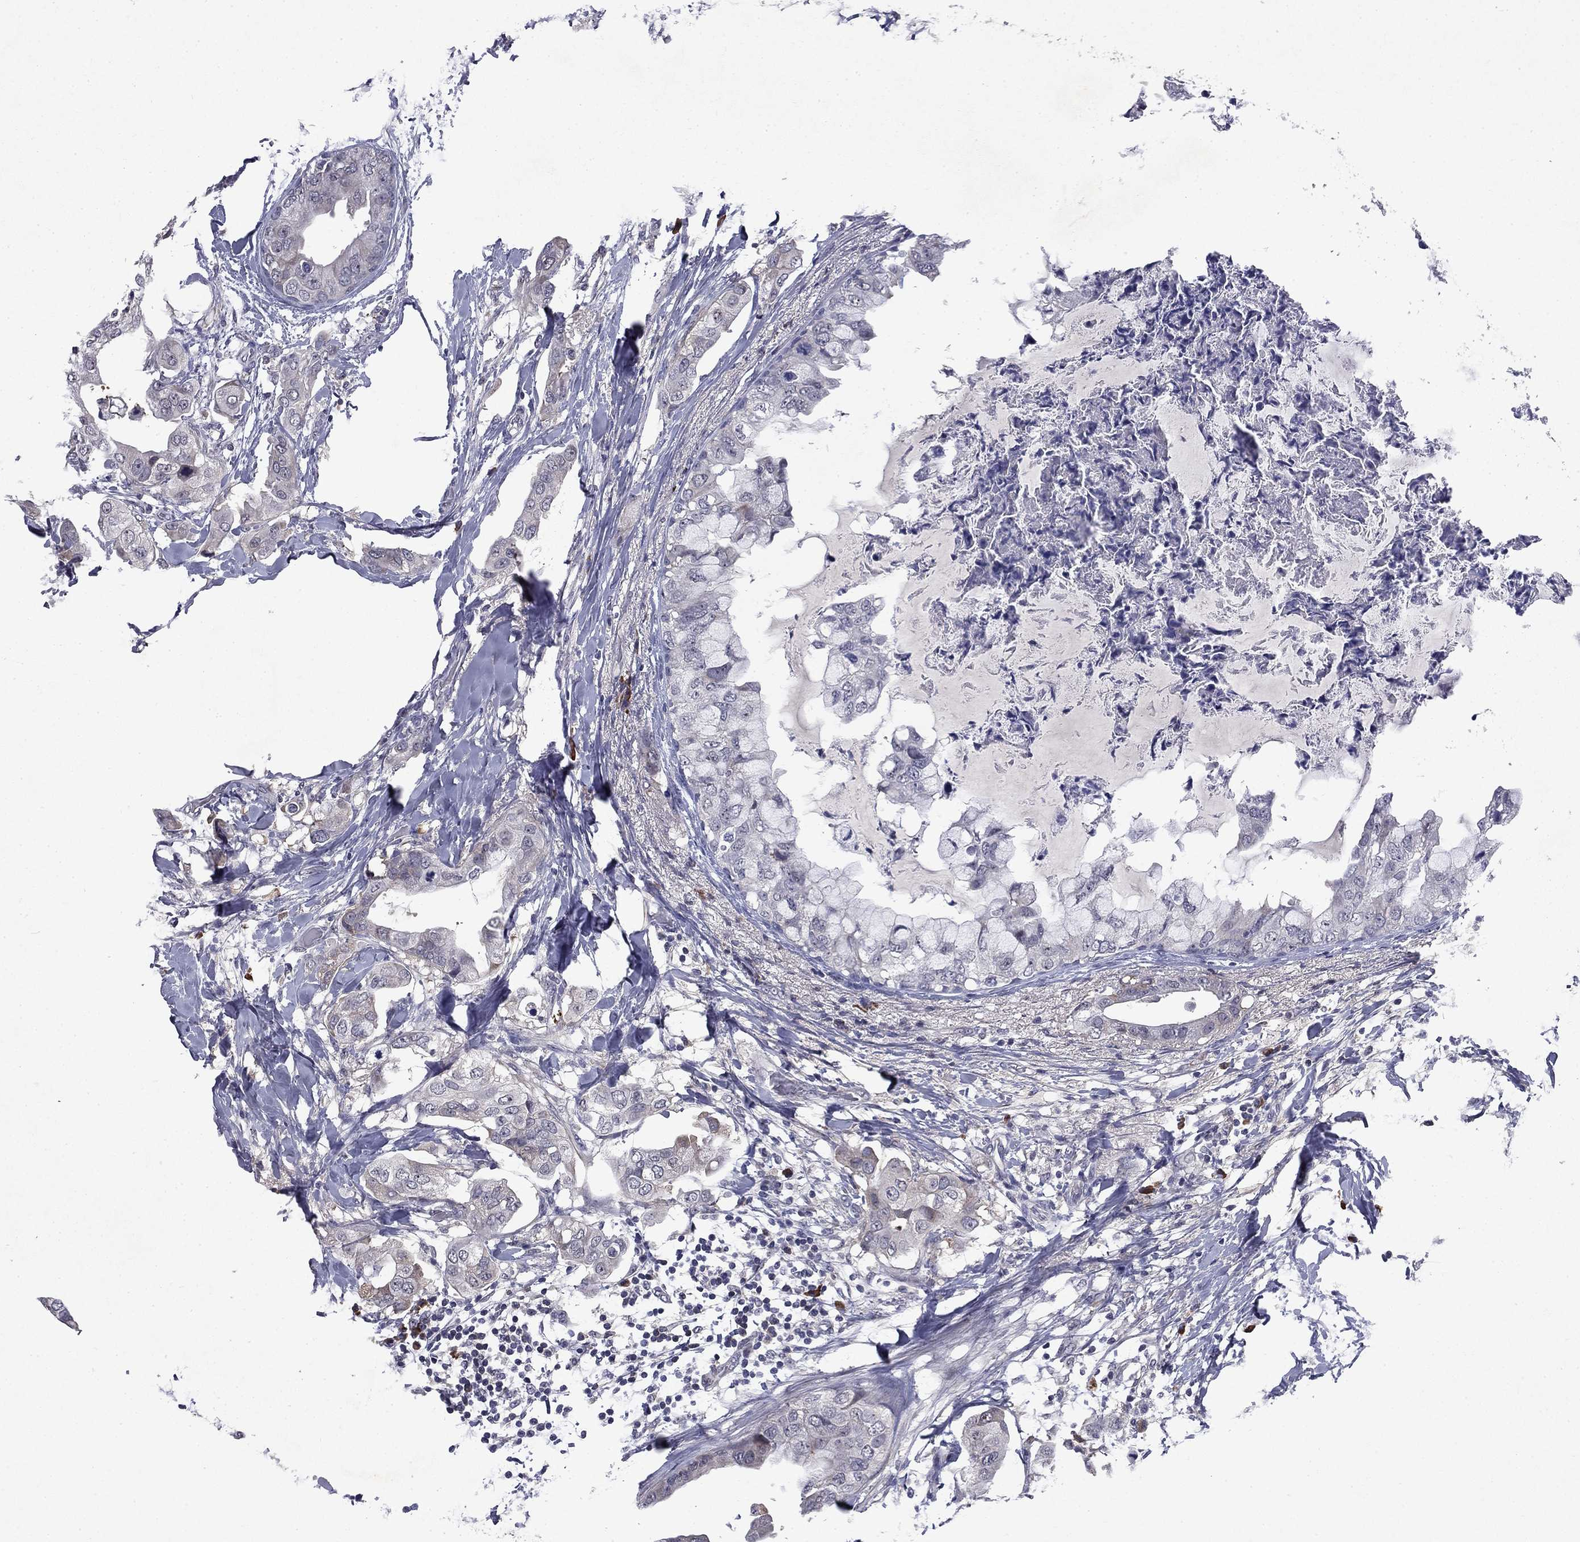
{"staining": {"intensity": "negative", "quantity": "none", "location": "none"}, "tissue": "breast cancer", "cell_type": "Tumor cells", "image_type": "cancer", "snomed": [{"axis": "morphology", "description": "Normal tissue, NOS"}, {"axis": "morphology", "description": "Duct carcinoma"}, {"axis": "topography", "description": "Breast"}], "caption": "The image shows no staining of tumor cells in invasive ductal carcinoma (breast). (DAB IHC visualized using brightfield microscopy, high magnification).", "gene": "ECM1", "patient": {"sex": "female", "age": 40}}